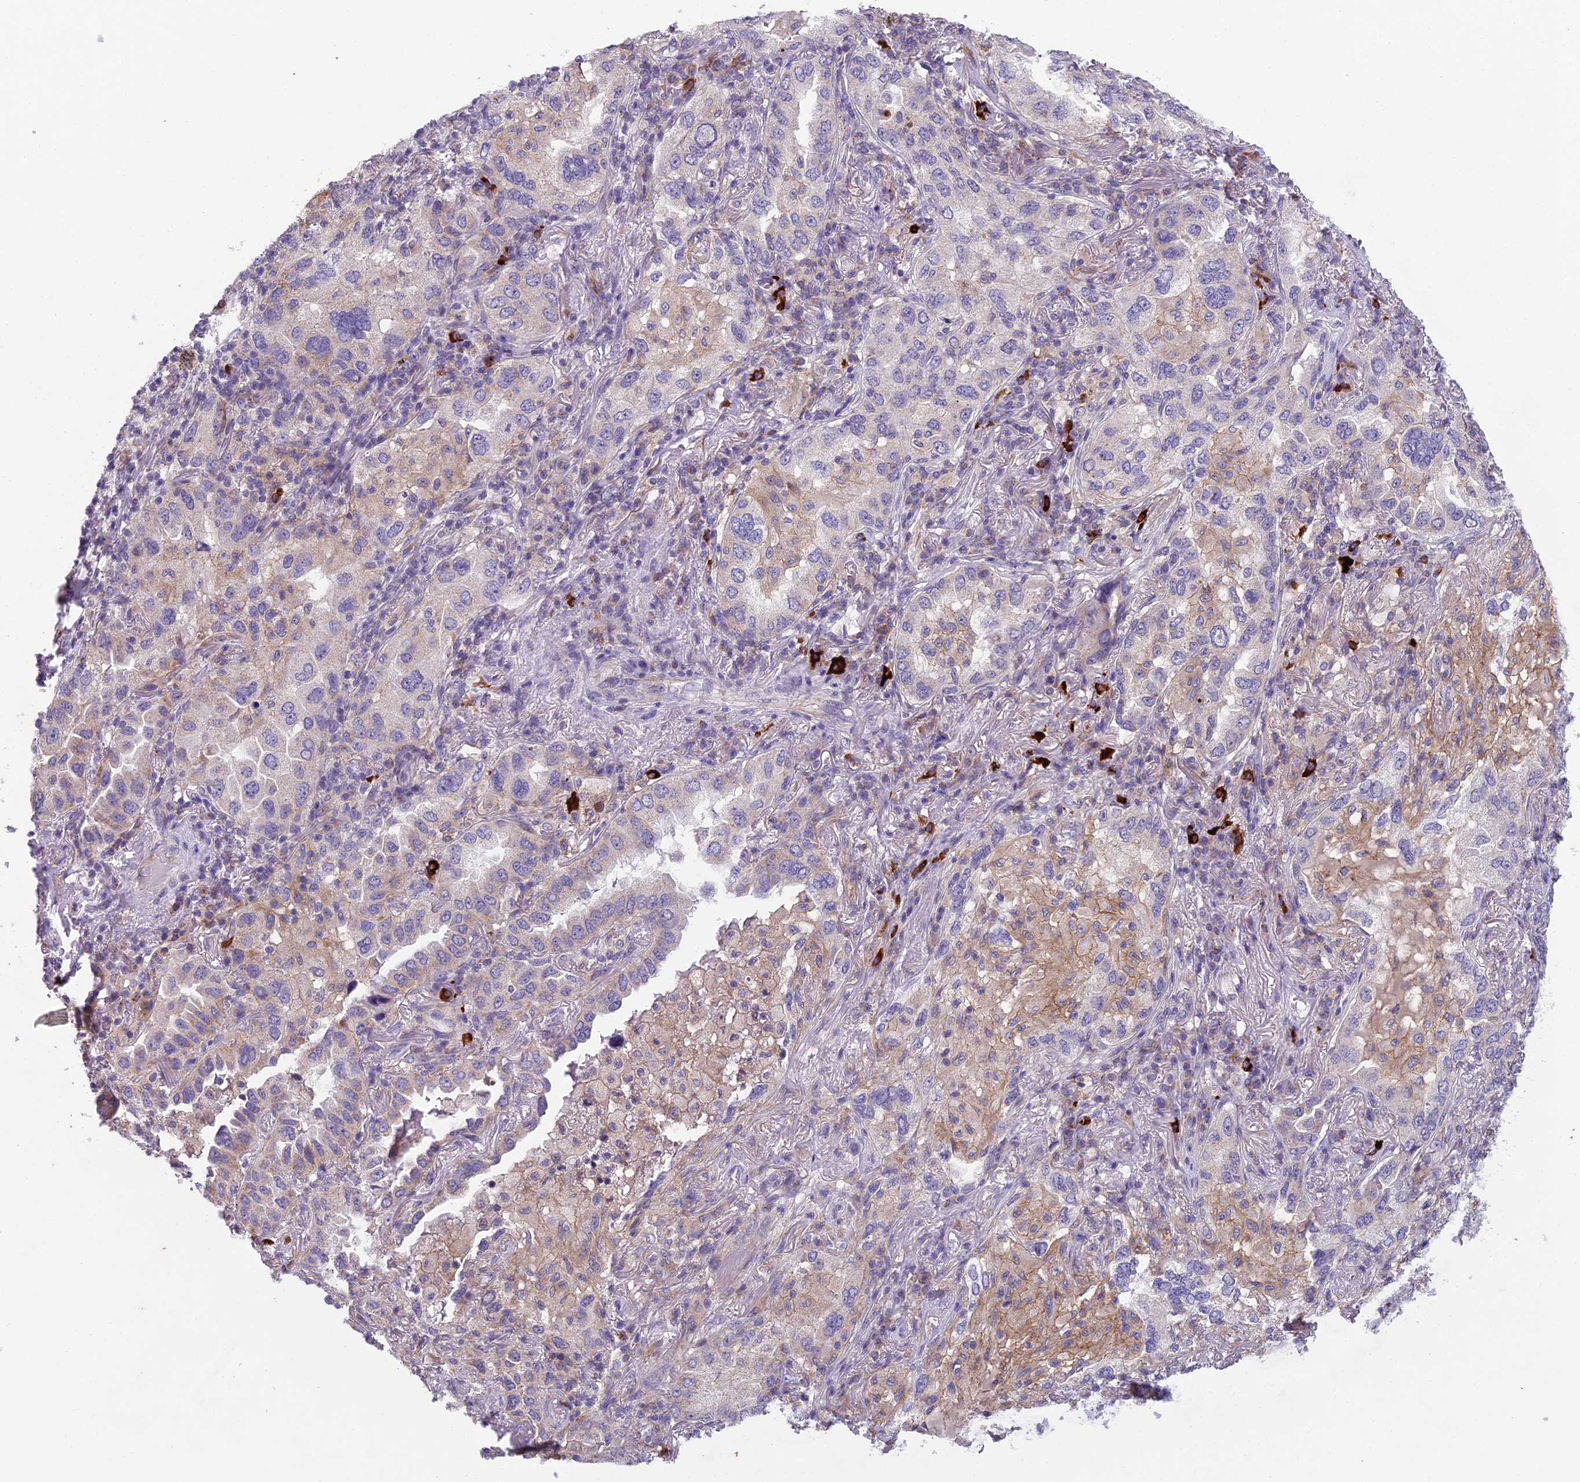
{"staining": {"intensity": "weak", "quantity": "<25%", "location": "cytoplasmic/membranous"}, "tissue": "lung cancer", "cell_type": "Tumor cells", "image_type": "cancer", "snomed": [{"axis": "morphology", "description": "Adenocarcinoma, NOS"}, {"axis": "topography", "description": "Lung"}], "caption": "Lung cancer (adenocarcinoma) stained for a protein using immunohistochemistry exhibits no positivity tumor cells.", "gene": "ENSG00000188897", "patient": {"sex": "female", "age": 69}}